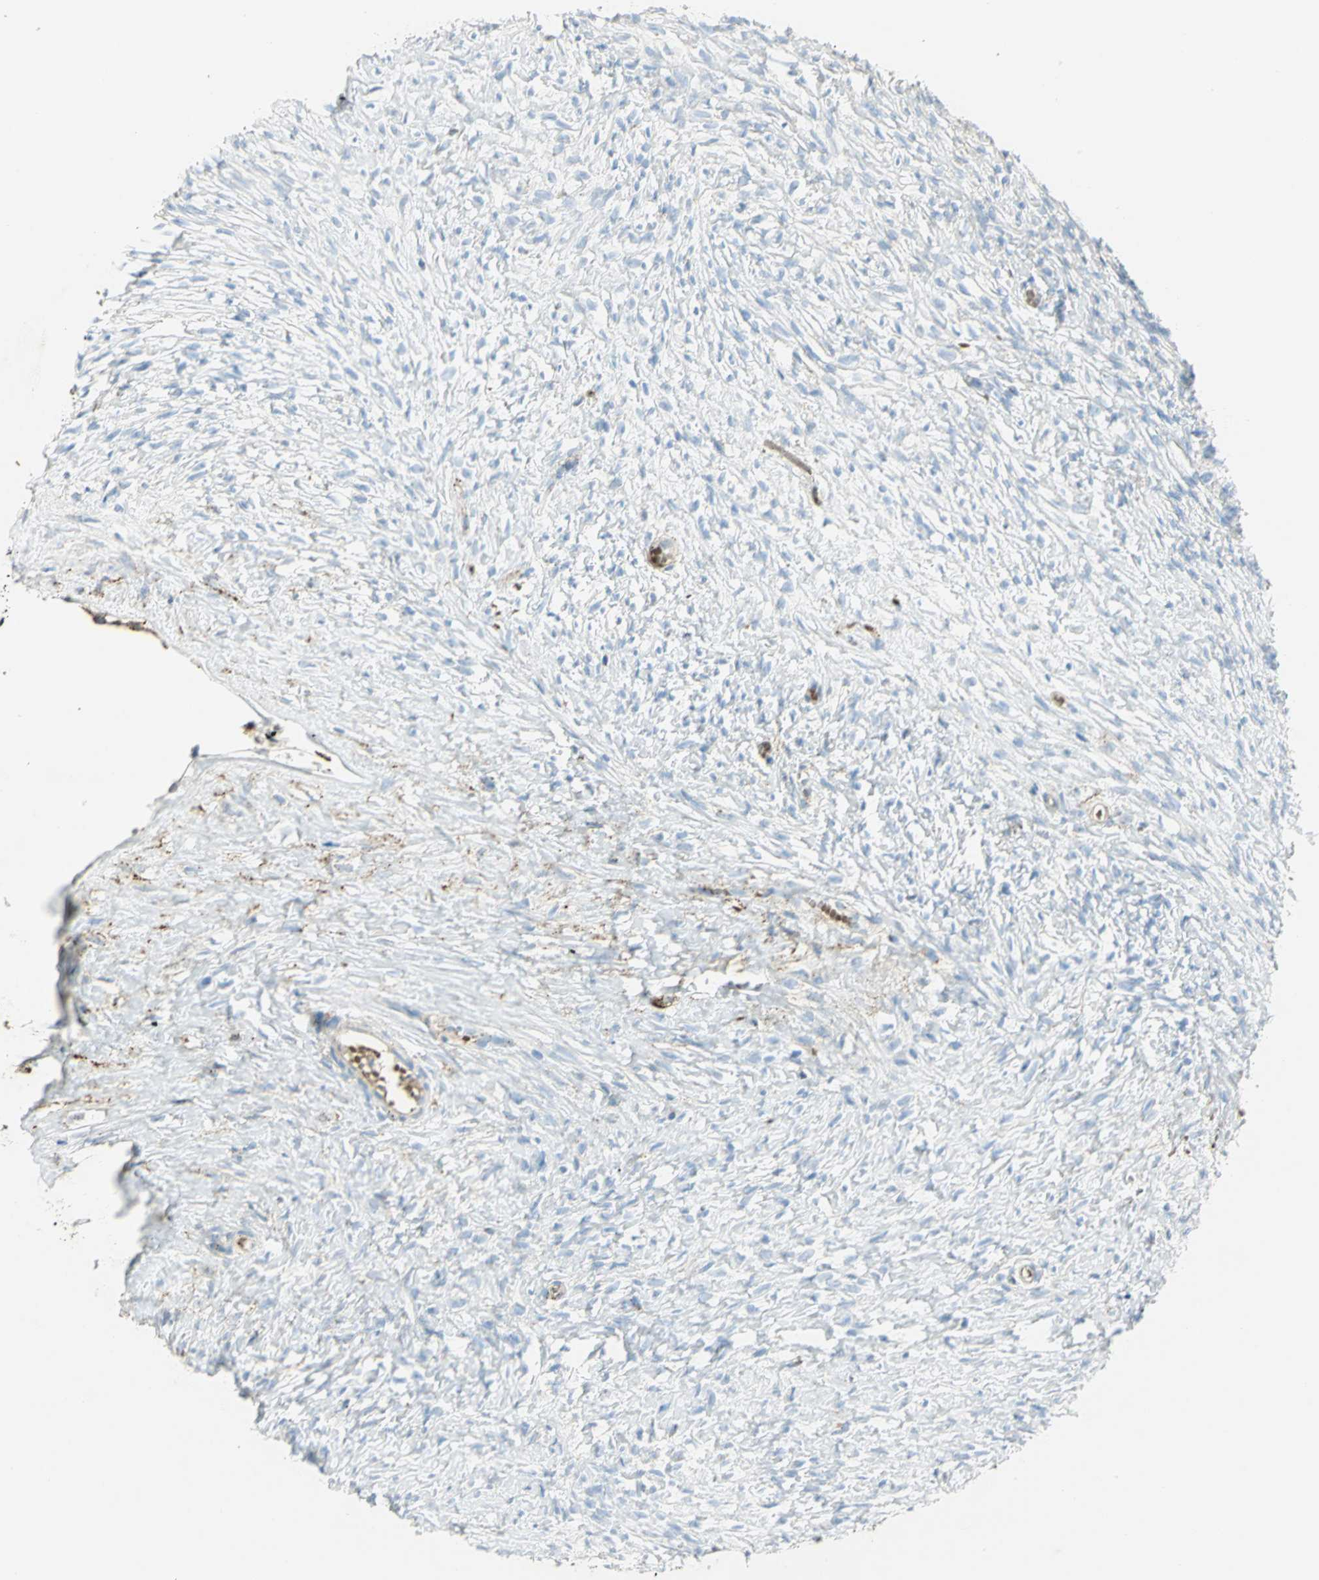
{"staining": {"intensity": "weak", "quantity": "25%-75%", "location": "cytoplasmic/membranous"}, "tissue": "ovary", "cell_type": "Follicle cells", "image_type": "normal", "snomed": [{"axis": "morphology", "description": "Normal tissue, NOS"}, {"axis": "topography", "description": "Ovary"}], "caption": "This micrograph shows immunohistochemistry (IHC) staining of unremarkable human ovary, with low weak cytoplasmic/membranous positivity in about 25%-75% of follicle cells.", "gene": "ARSA", "patient": {"sex": "female", "age": 35}}